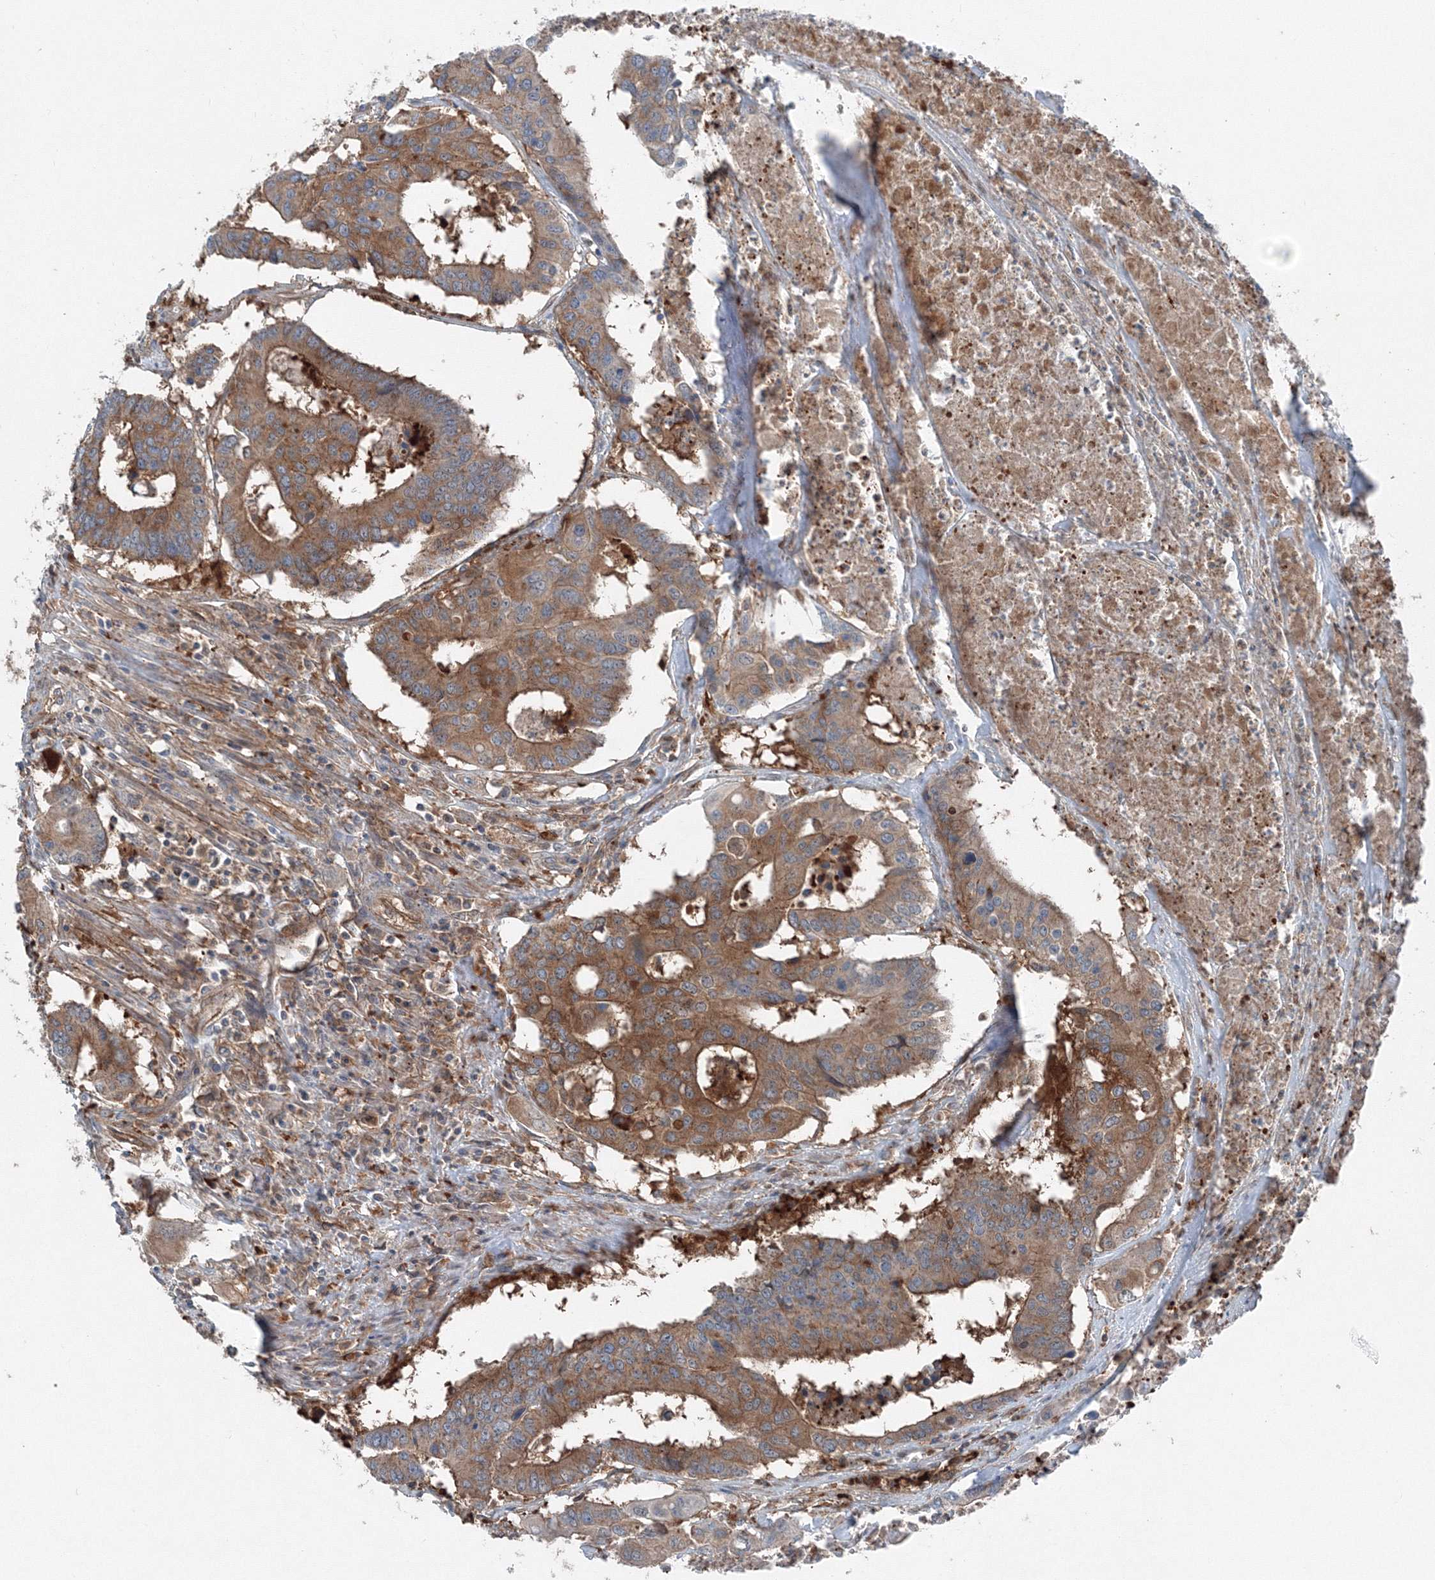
{"staining": {"intensity": "moderate", "quantity": ">75%", "location": "cytoplasmic/membranous"}, "tissue": "colorectal cancer", "cell_type": "Tumor cells", "image_type": "cancer", "snomed": [{"axis": "morphology", "description": "Adenocarcinoma, NOS"}, {"axis": "topography", "description": "Colon"}], "caption": "Protein staining of adenocarcinoma (colorectal) tissue exhibits moderate cytoplasmic/membranous expression in approximately >75% of tumor cells.", "gene": "TPRKB", "patient": {"sex": "male", "age": 77}}